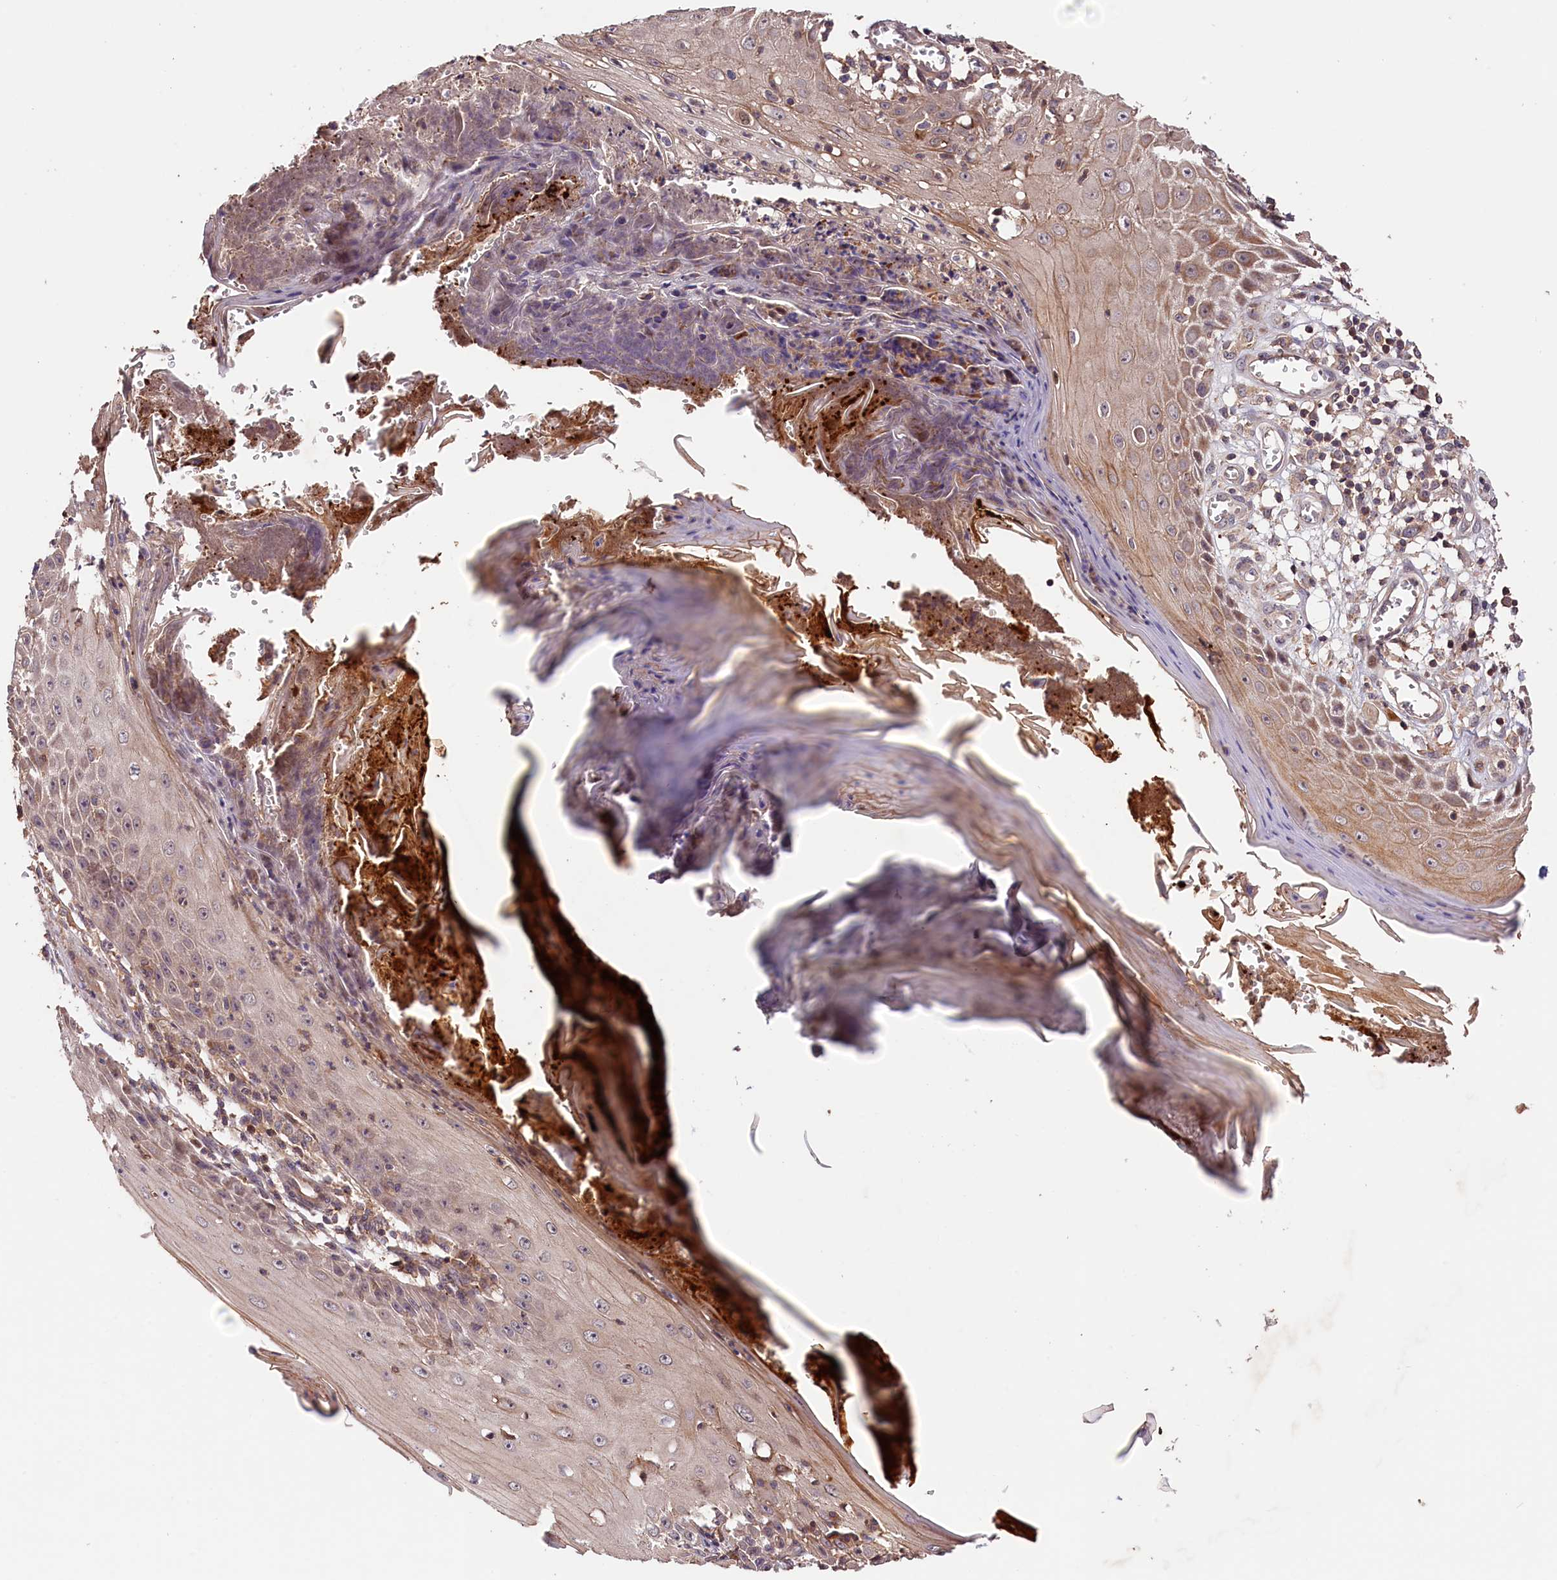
{"staining": {"intensity": "weak", "quantity": "25%-75%", "location": "cytoplasmic/membranous"}, "tissue": "skin cancer", "cell_type": "Tumor cells", "image_type": "cancer", "snomed": [{"axis": "morphology", "description": "Squamous cell carcinoma, NOS"}, {"axis": "topography", "description": "Skin"}], "caption": "Immunohistochemical staining of human skin cancer (squamous cell carcinoma) shows weak cytoplasmic/membranous protein staining in about 25%-75% of tumor cells. The protein of interest is shown in brown color, while the nuclei are stained blue.", "gene": "CACNA1H", "patient": {"sex": "female", "age": 73}}